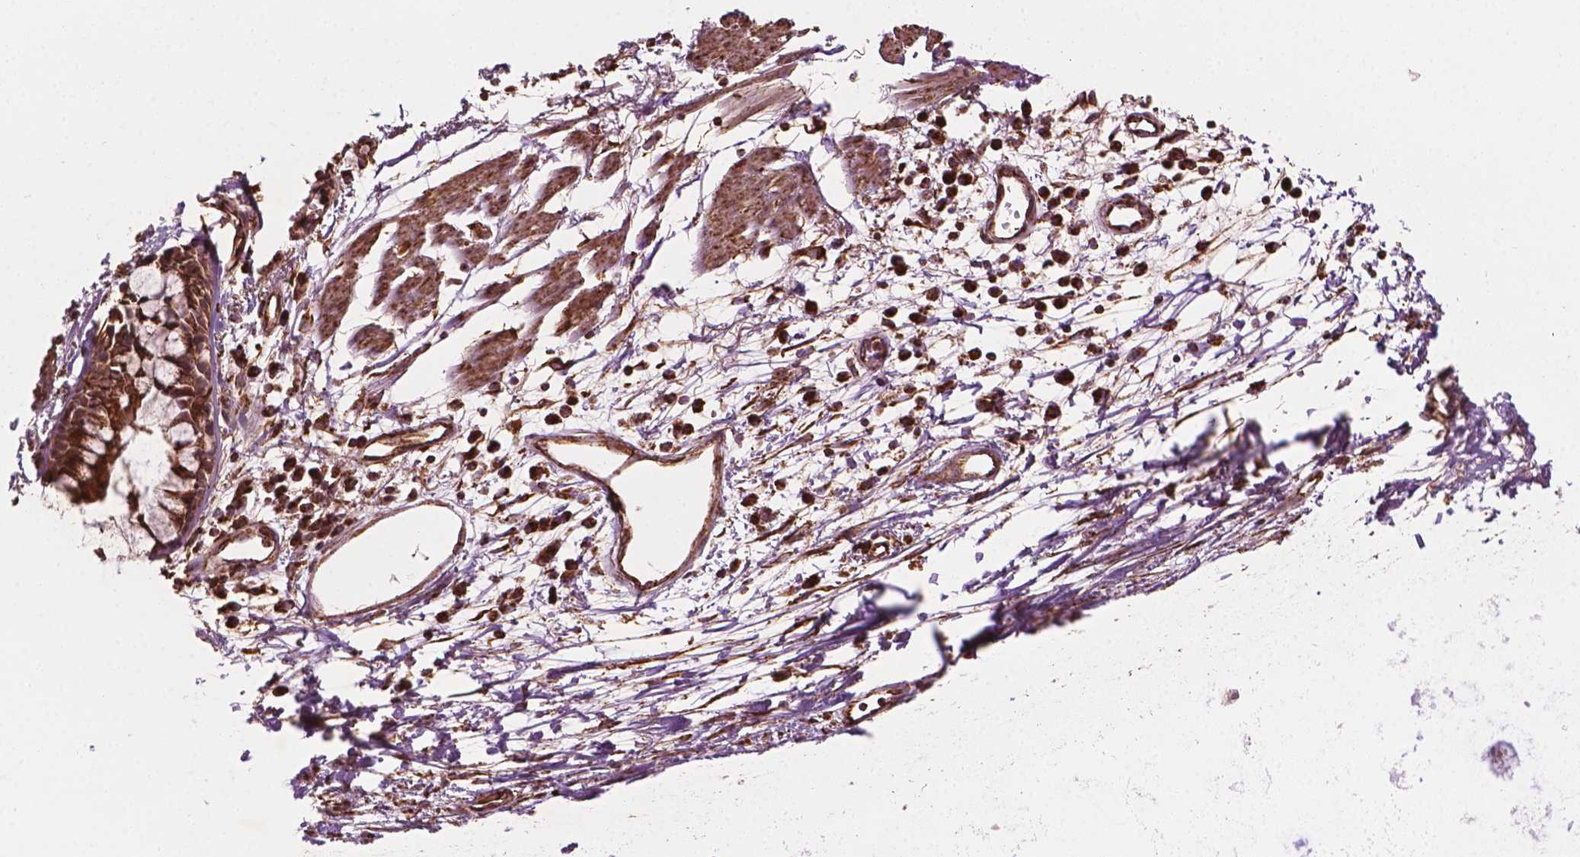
{"staining": {"intensity": "moderate", "quantity": ">75%", "location": "cytoplasmic/membranous"}, "tissue": "bronchus", "cell_type": "Respiratory epithelial cells", "image_type": "normal", "snomed": [{"axis": "morphology", "description": "Normal tissue, NOS"}, {"axis": "morphology", "description": "Adenocarcinoma, NOS"}, {"axis": "topography", "description": "Cartilage tissue"}, {"axis": "topography", "description": "Bronchus"}, {"axis": "topography", "description": "Lung"}], "caption": "A photomicrograph showing moderate cytoplasmic/membranous positivity in approximately >75% of respiratory epithelial cells in benign bronchus, as visualized by brown immunohistochemical staining.", "gene": "HS3ST3A1", "patient": {"sex": "female", "age": 67}}